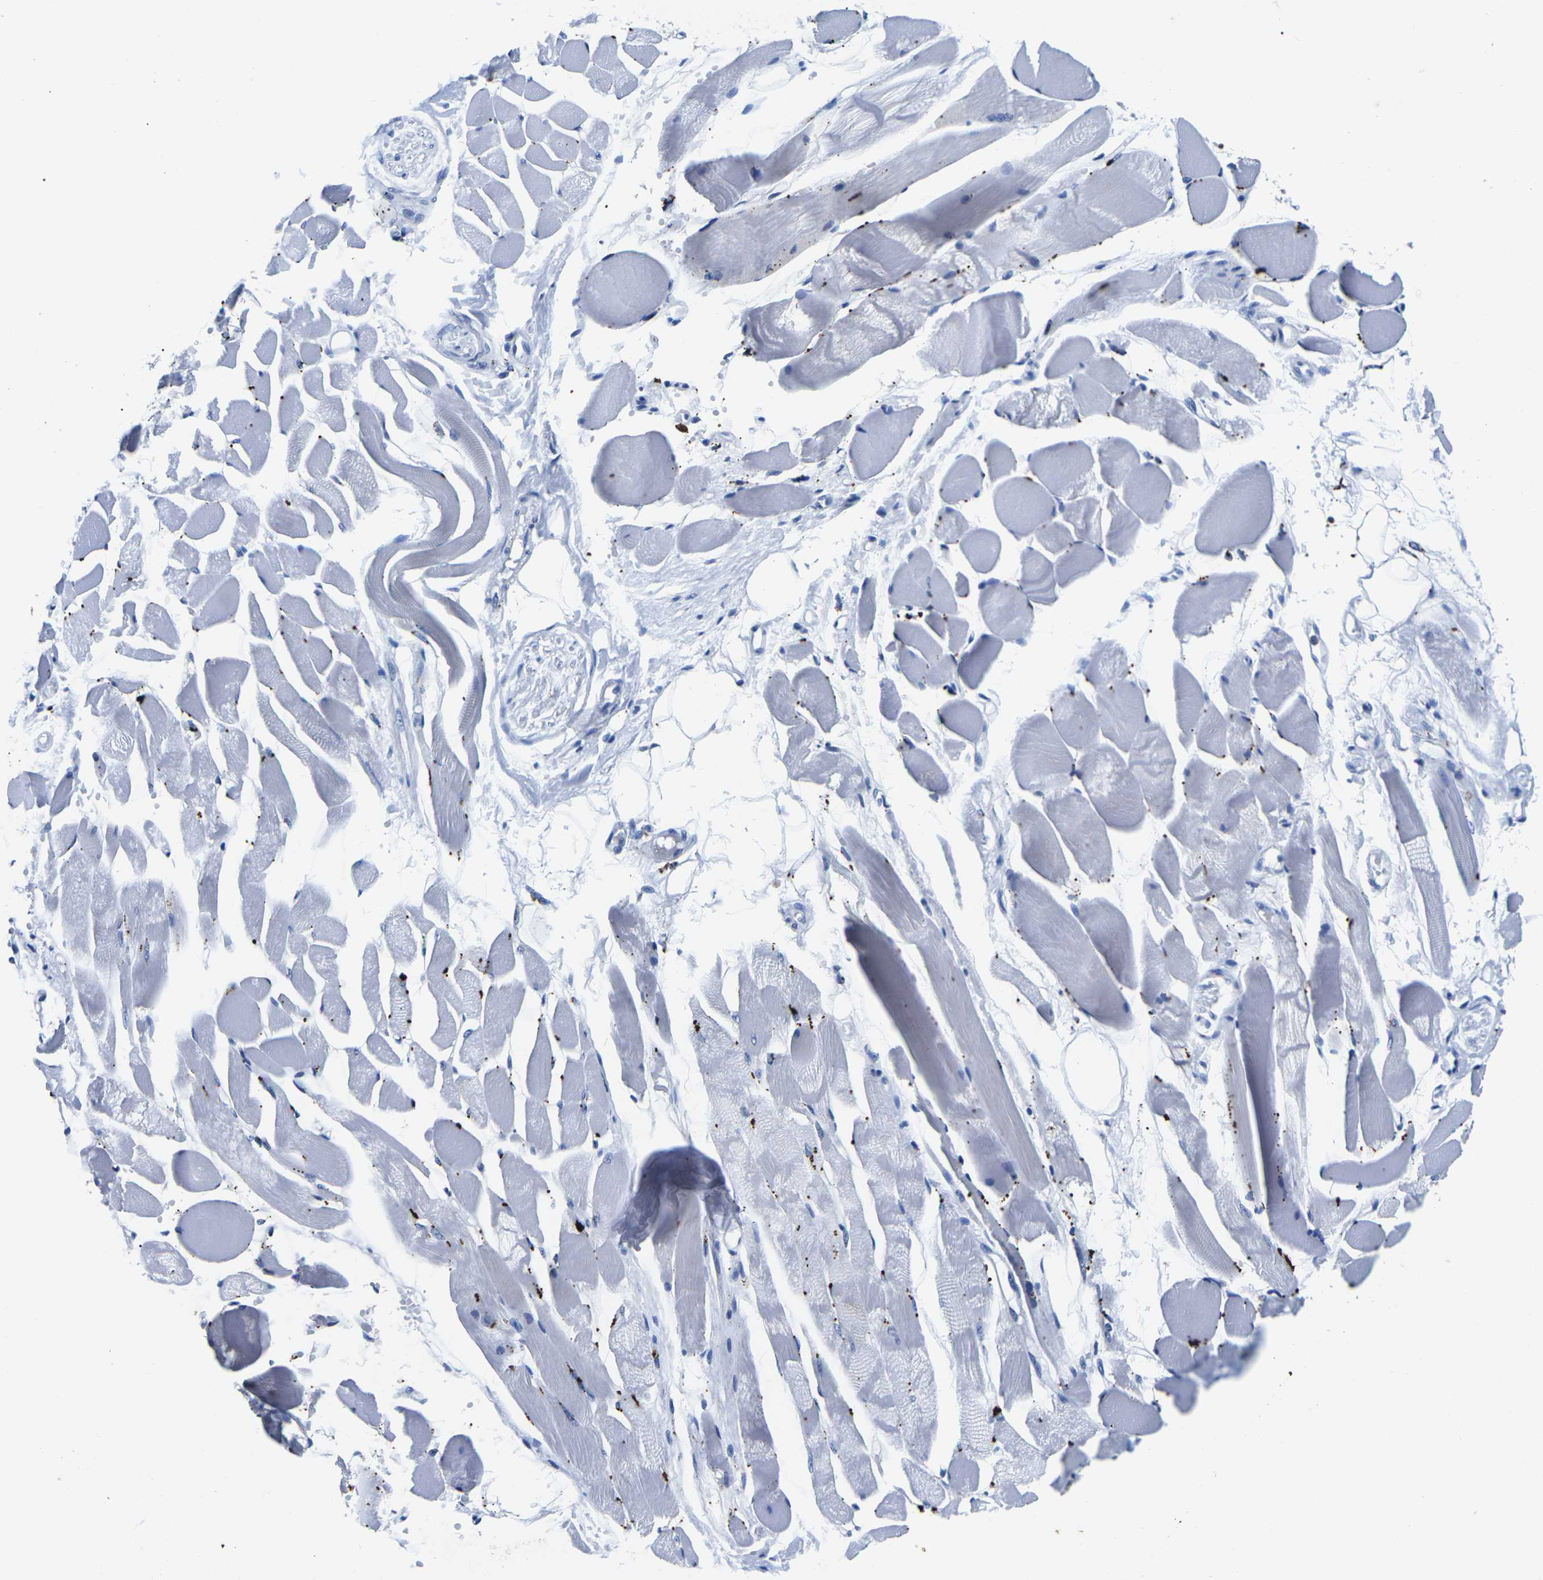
{"staining": {"intensity": "negative", "quantity": "none", "location": "none"}, "tissue": "skeletal muscle", "cell_type": "Myocytes", "image_type": "normal", "snomed": [{"axis": "morphology", "description": "Normal tissue, NOS"}, {"axis": "topography", "description": "Skeletal muscle"}, {"axis": "topography", "description": "Peripheral nerve tissue"}], "caption": "IHC photomicrograph of benign human skeletal muscle stained for a protein (brown), which demonstrates no positivity in myocytes.", "gene": "CTSW", "patient": {"sex": "female", "age": 84}}